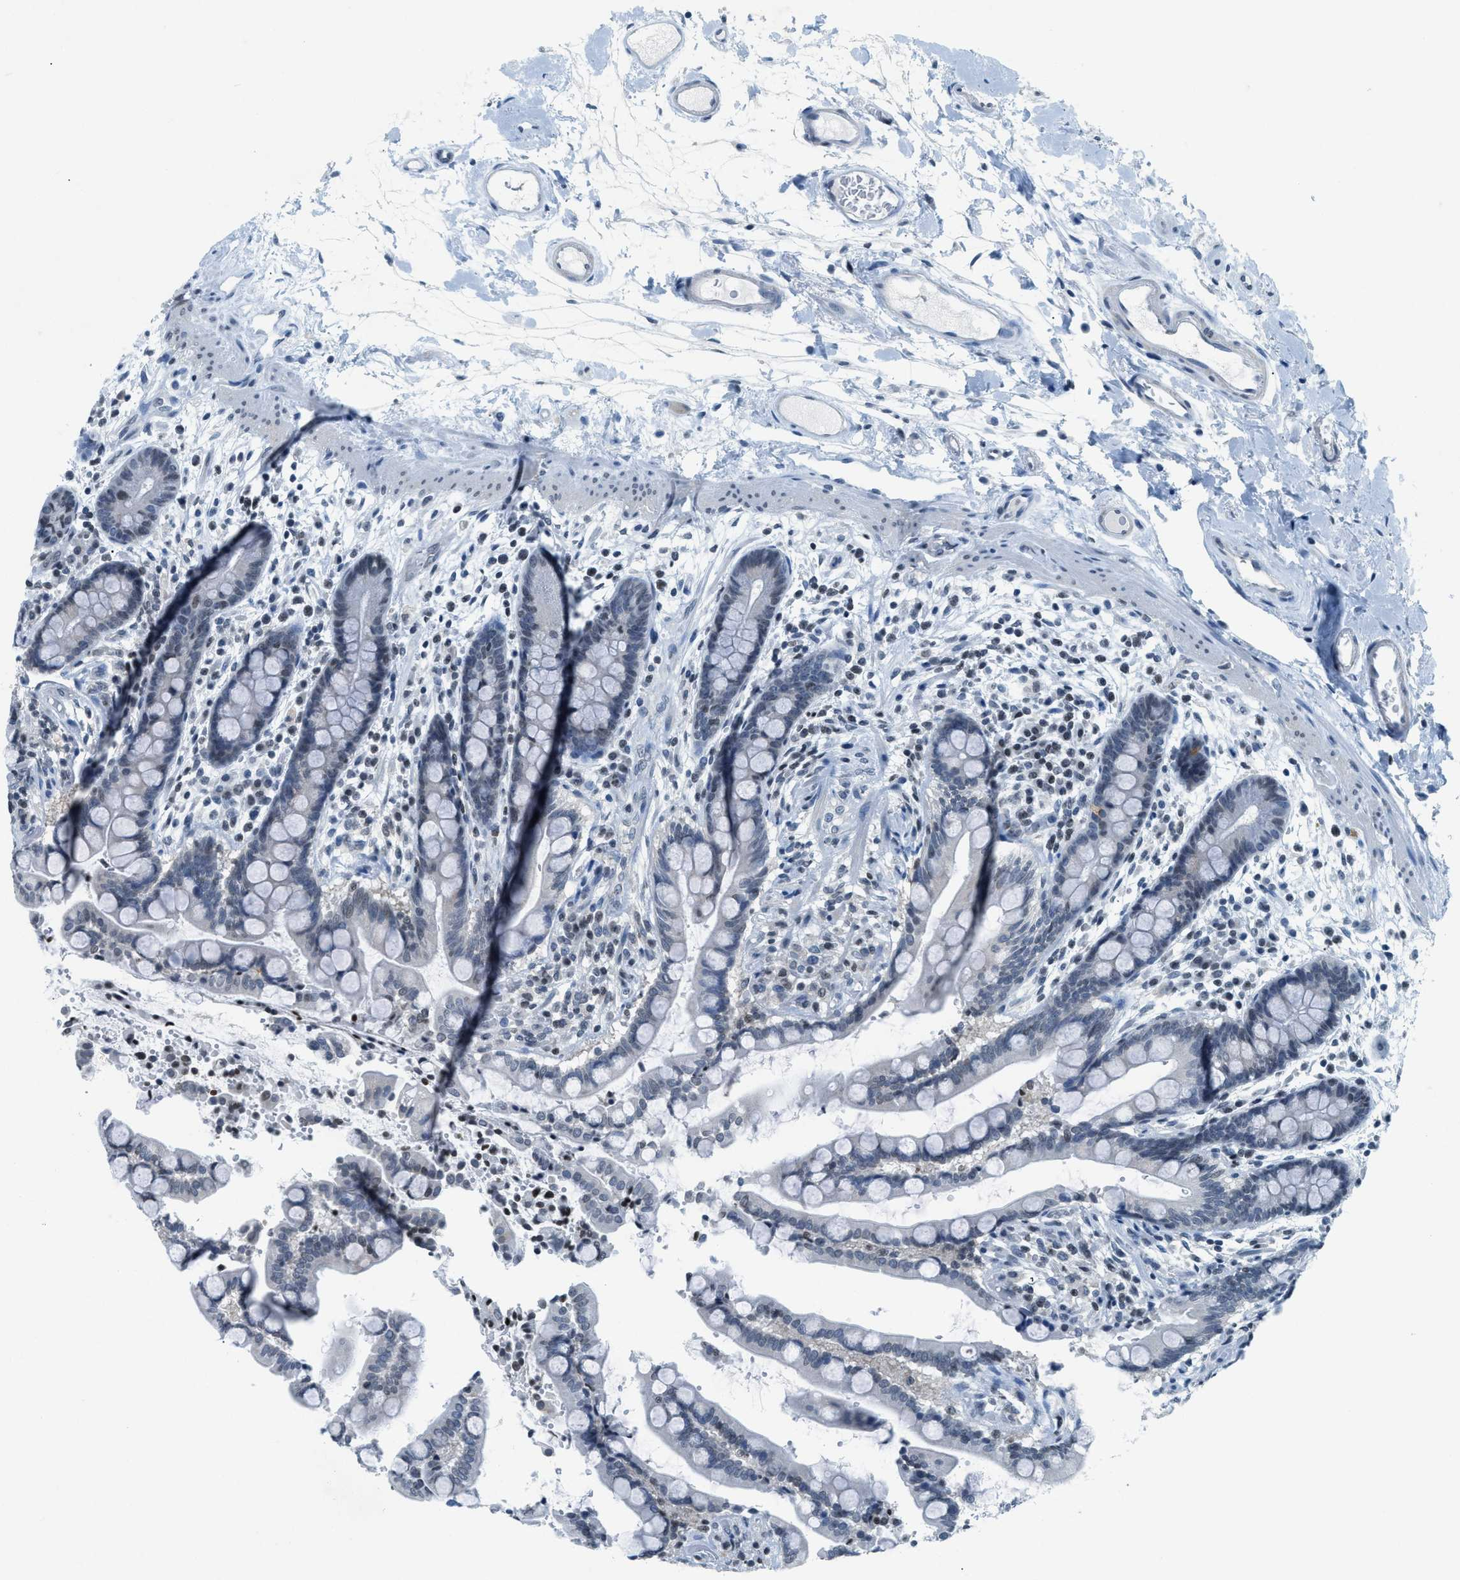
{"staining": {"intensity": "negative", "quantity": "none", "location": "none"}, "tissue": "colon", "cell_type": "Endothelial cells", "image_type": "normal", "snomed": [{"axis": "morphology", "description": "Normal tissue, NOS"}, {"axis": "topography", "description": "Colon"}], "caption": "A micrograph of colon stained for a protein exhibits no brown staining in endothelial cells.", "gene": "UVRAG", "patient": {"sex": "male", "age": 73}}